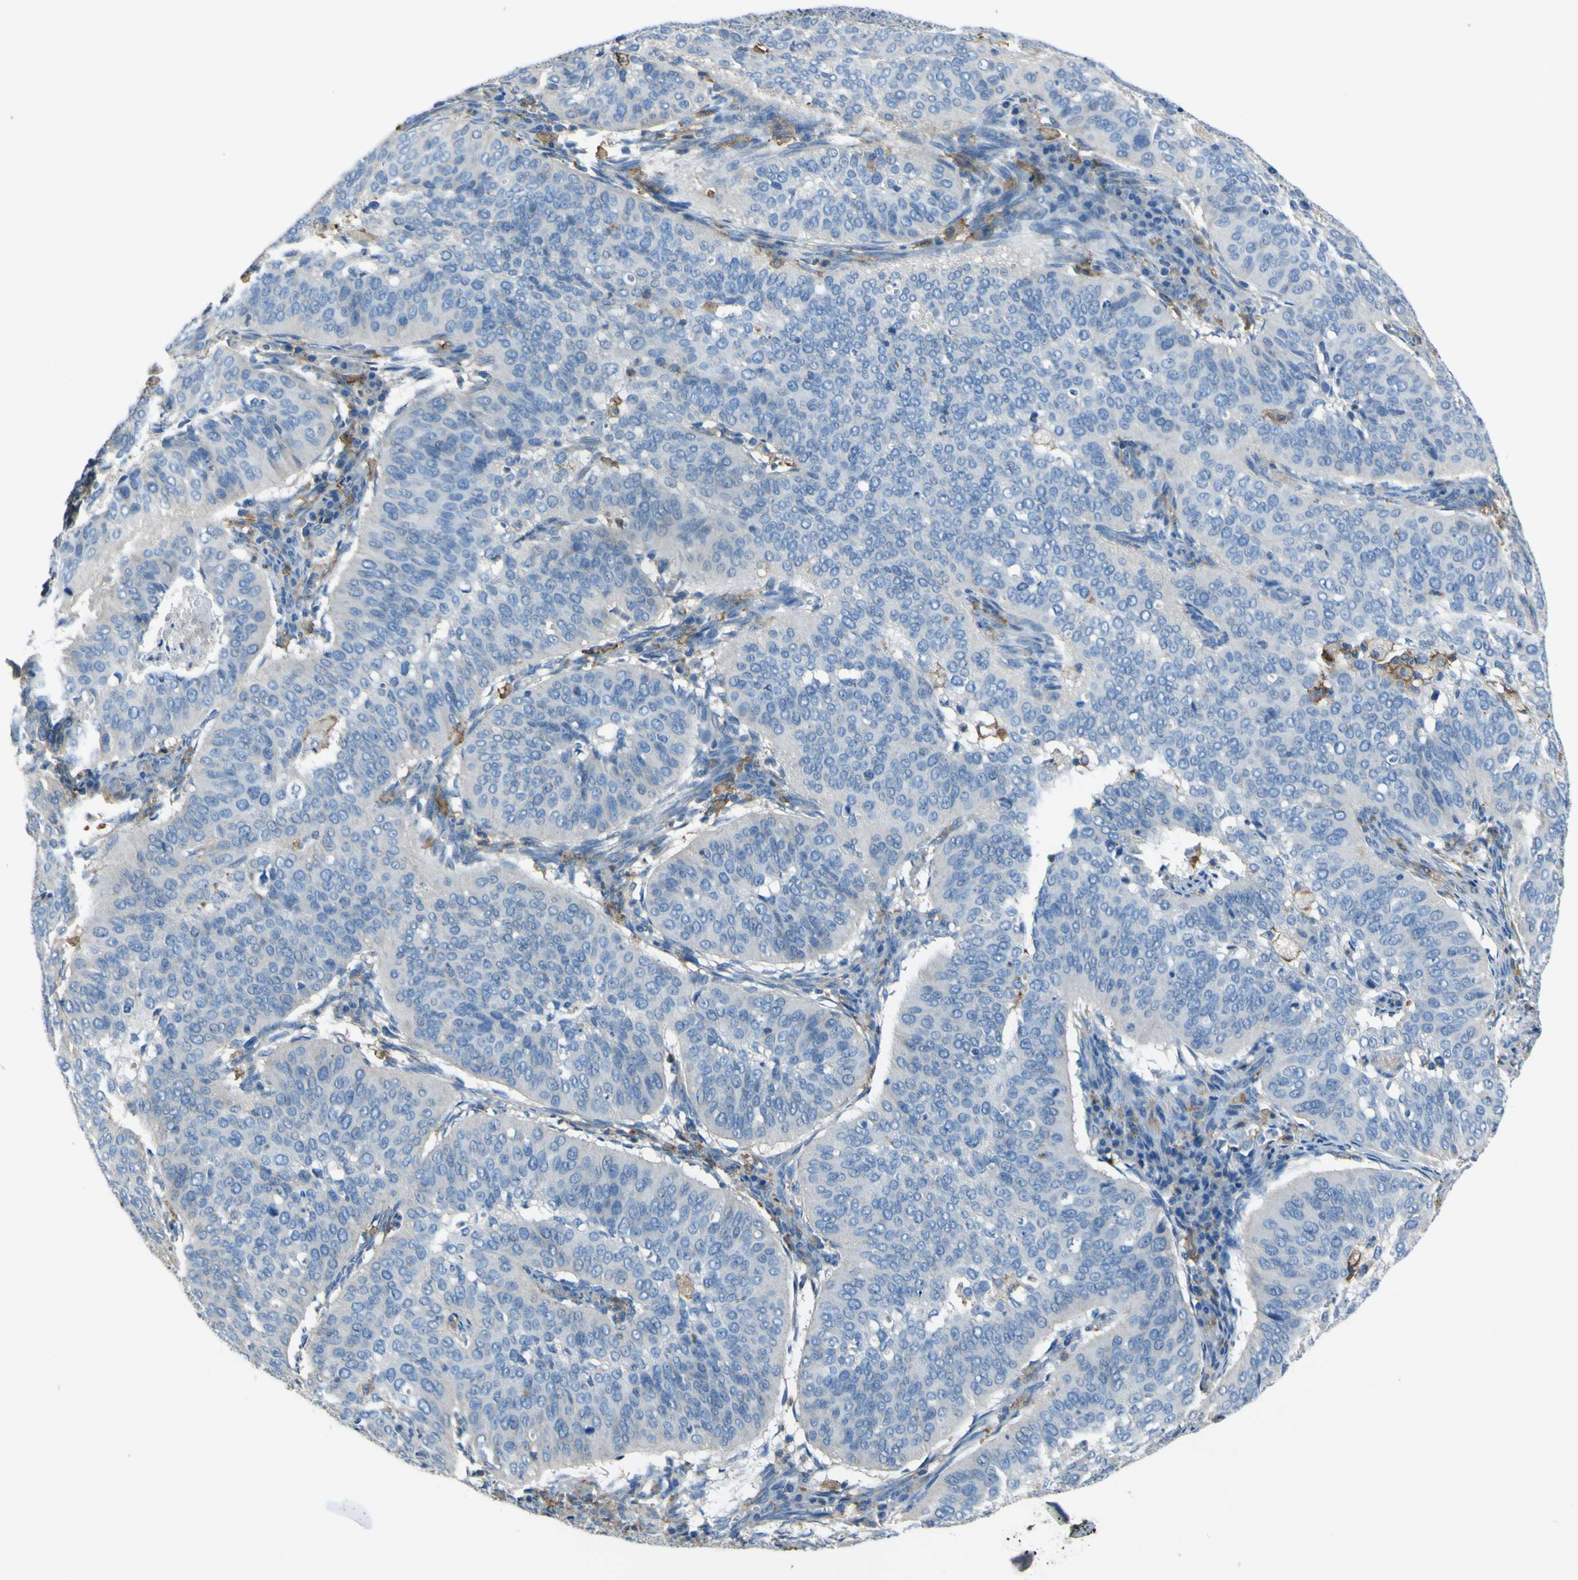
{"staining": {"intensity": "negative", "quantity": "none", "location": "none"}, "tissue": "cervical cancer", "cell_type": "Tumor cells", "image_type": "cancer", "snomed": [{"axis": "morphology", "description": "Normal tissue, NOS"}, {"axis": "morphology", "description": "Squamous cell carcinoma, NOS"}, {"axis": "topography", "description": "Cervix"}], "caption": "Squamous cell carcinoma (cervical) was stained to show a protein in brown. There is no significant staining in tumor cells. The staining was performed using DAB (3,3'-diaminobenzidine) to visualize the protein expression in brown, while the nuclei were stained in blue with hematoxylin (Magnification: 20x).", "gene": "LAIR1", "patient": {"sex": "female", "age": 39}}